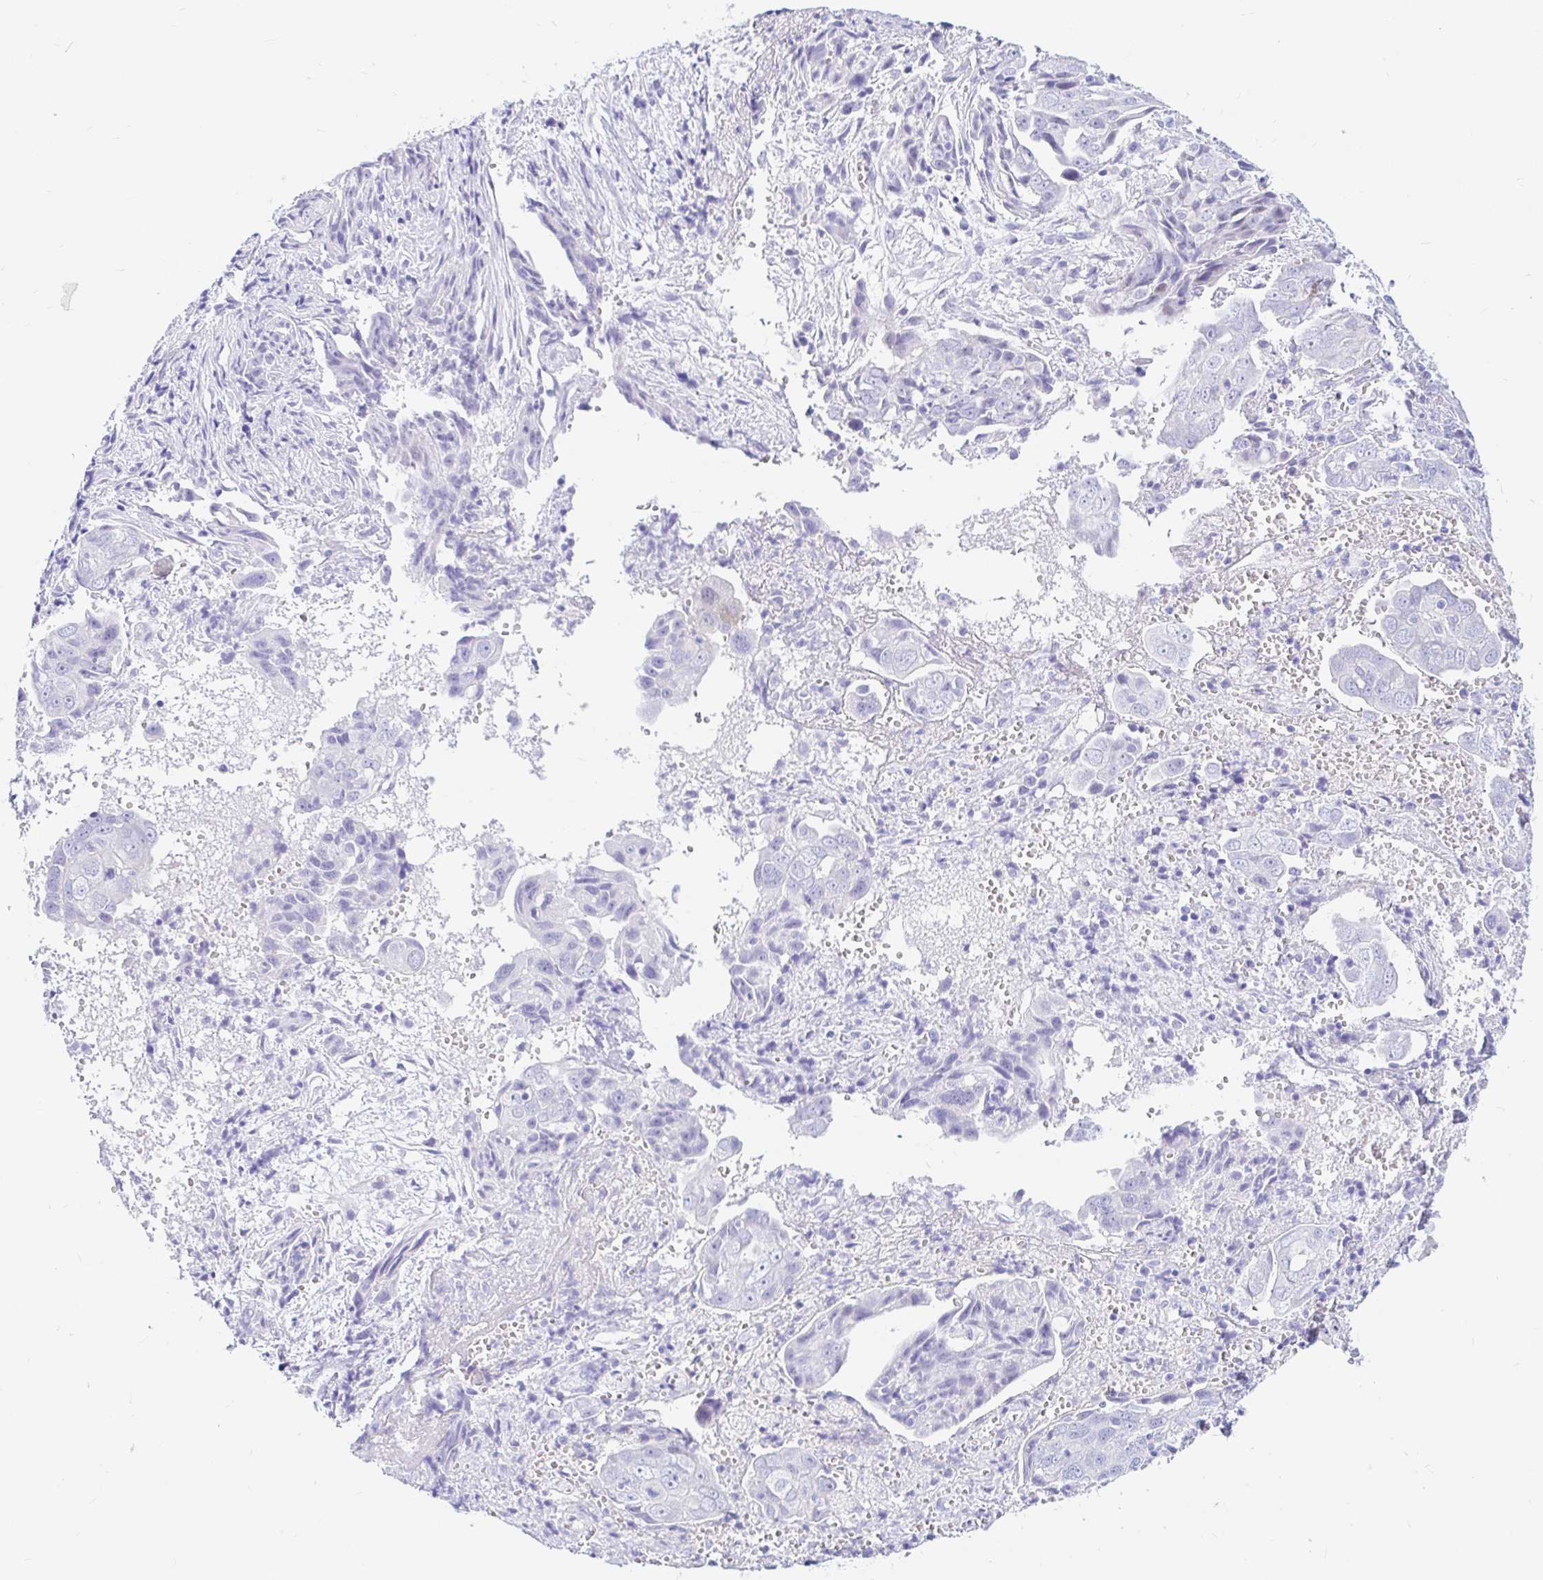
{"staining": {"intensity": "negative", "quantity": "none", "location": "none"}, "tissue": "ovarian cancer", "cell_type": "Tumor cells", "image_type": "cancer", "snomed": [{"axis": "morphology", "description": "Carcinoma, endometroid"}, {"axis": "topography", "description": "Ovary"}], "caption": "Image shows no significant protein expression in tumor cells of endometroid carcinoma (ovarian).", "gene": "PPP1R1B", "patient": {"sex": "female", "age": 70}}